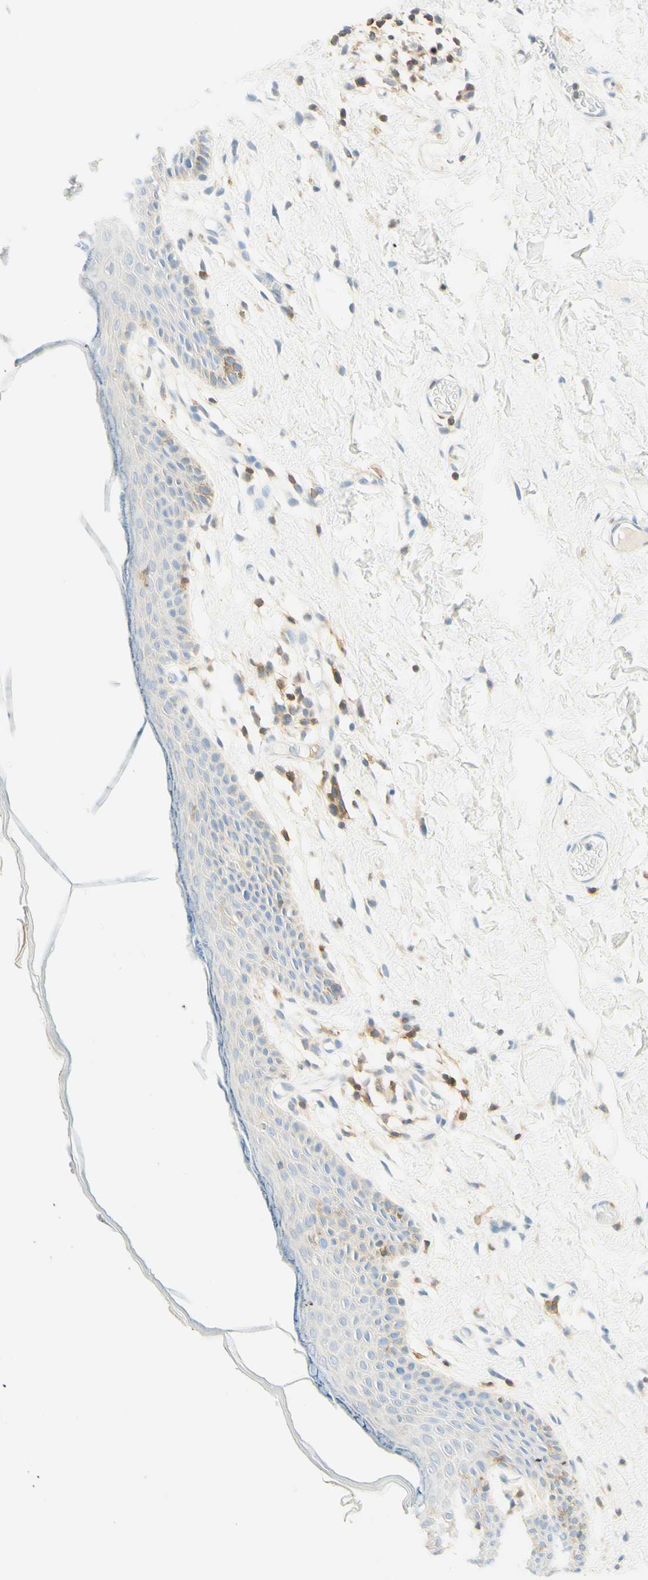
{"staining": {"intensity": "negative", "quantity": "none", "location": "none"}, "tissue": "skin", "cell_type": "Epidermal cells", "image_type": "normal", "snomed": [{"axis": "morphology", "description": "Normal tissue, NOS"}, {"axis": "topography", "description": "Adipose tissue"}, {"axis": "topography", "description": "Vascular tissue"}, {"axis": "topography", "description": "Anal"}, {"axis": "topography", "description": "Peripheral nerve tissue"}], "caption": "Immunohistochemistry (IHC) histopathology image of benign skin: skin stained with DAB (3,3'-diaminobenzidine) reveals no significant protein staining in epidermal cells.", "gene": "LAT", "patient": {"sex": "female", "age": 54}}